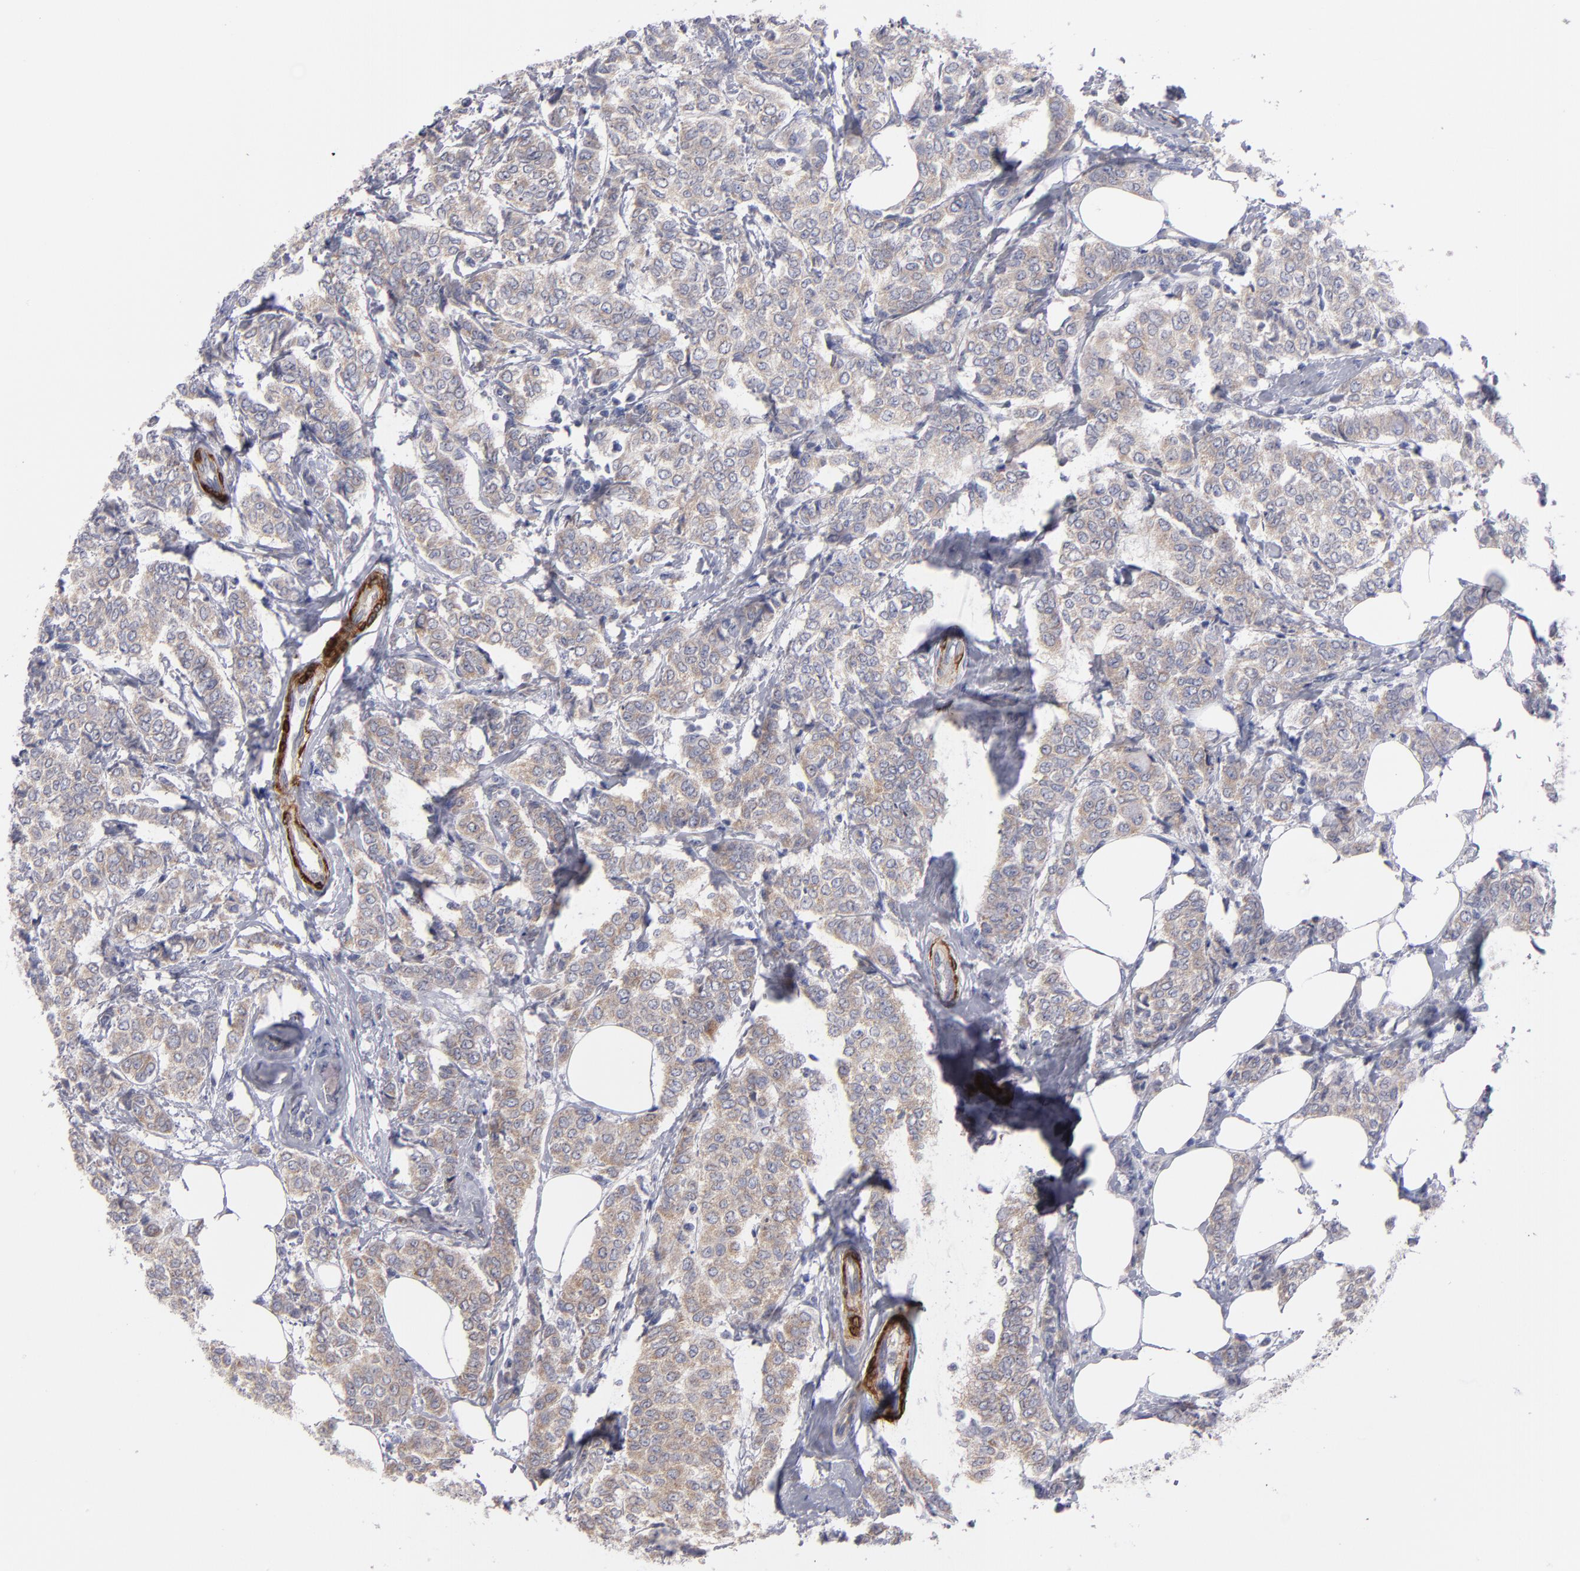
{"staining": {"intensity": "moderate", "quantity": ">75%", "location": "cytoplasmic/membranous"}, "tissue": "breast cancer", "cell_type": "Tumor cells", "image_type": "cancer", "snomed": [{"axis": "morphology", "description": "Lobular carcinoma"}, {"axis": "topography", "description": "Breast"}], "caption": "The immunohistochemical stain shows moderate cytoplasmic/membranous staining in tumor cells of breast lobular carcinoma tissue. (IHC, brightfield microscopy, high magnification).", "gene": "SLMAP", "patient": {"sex": "female", "age": 60}}